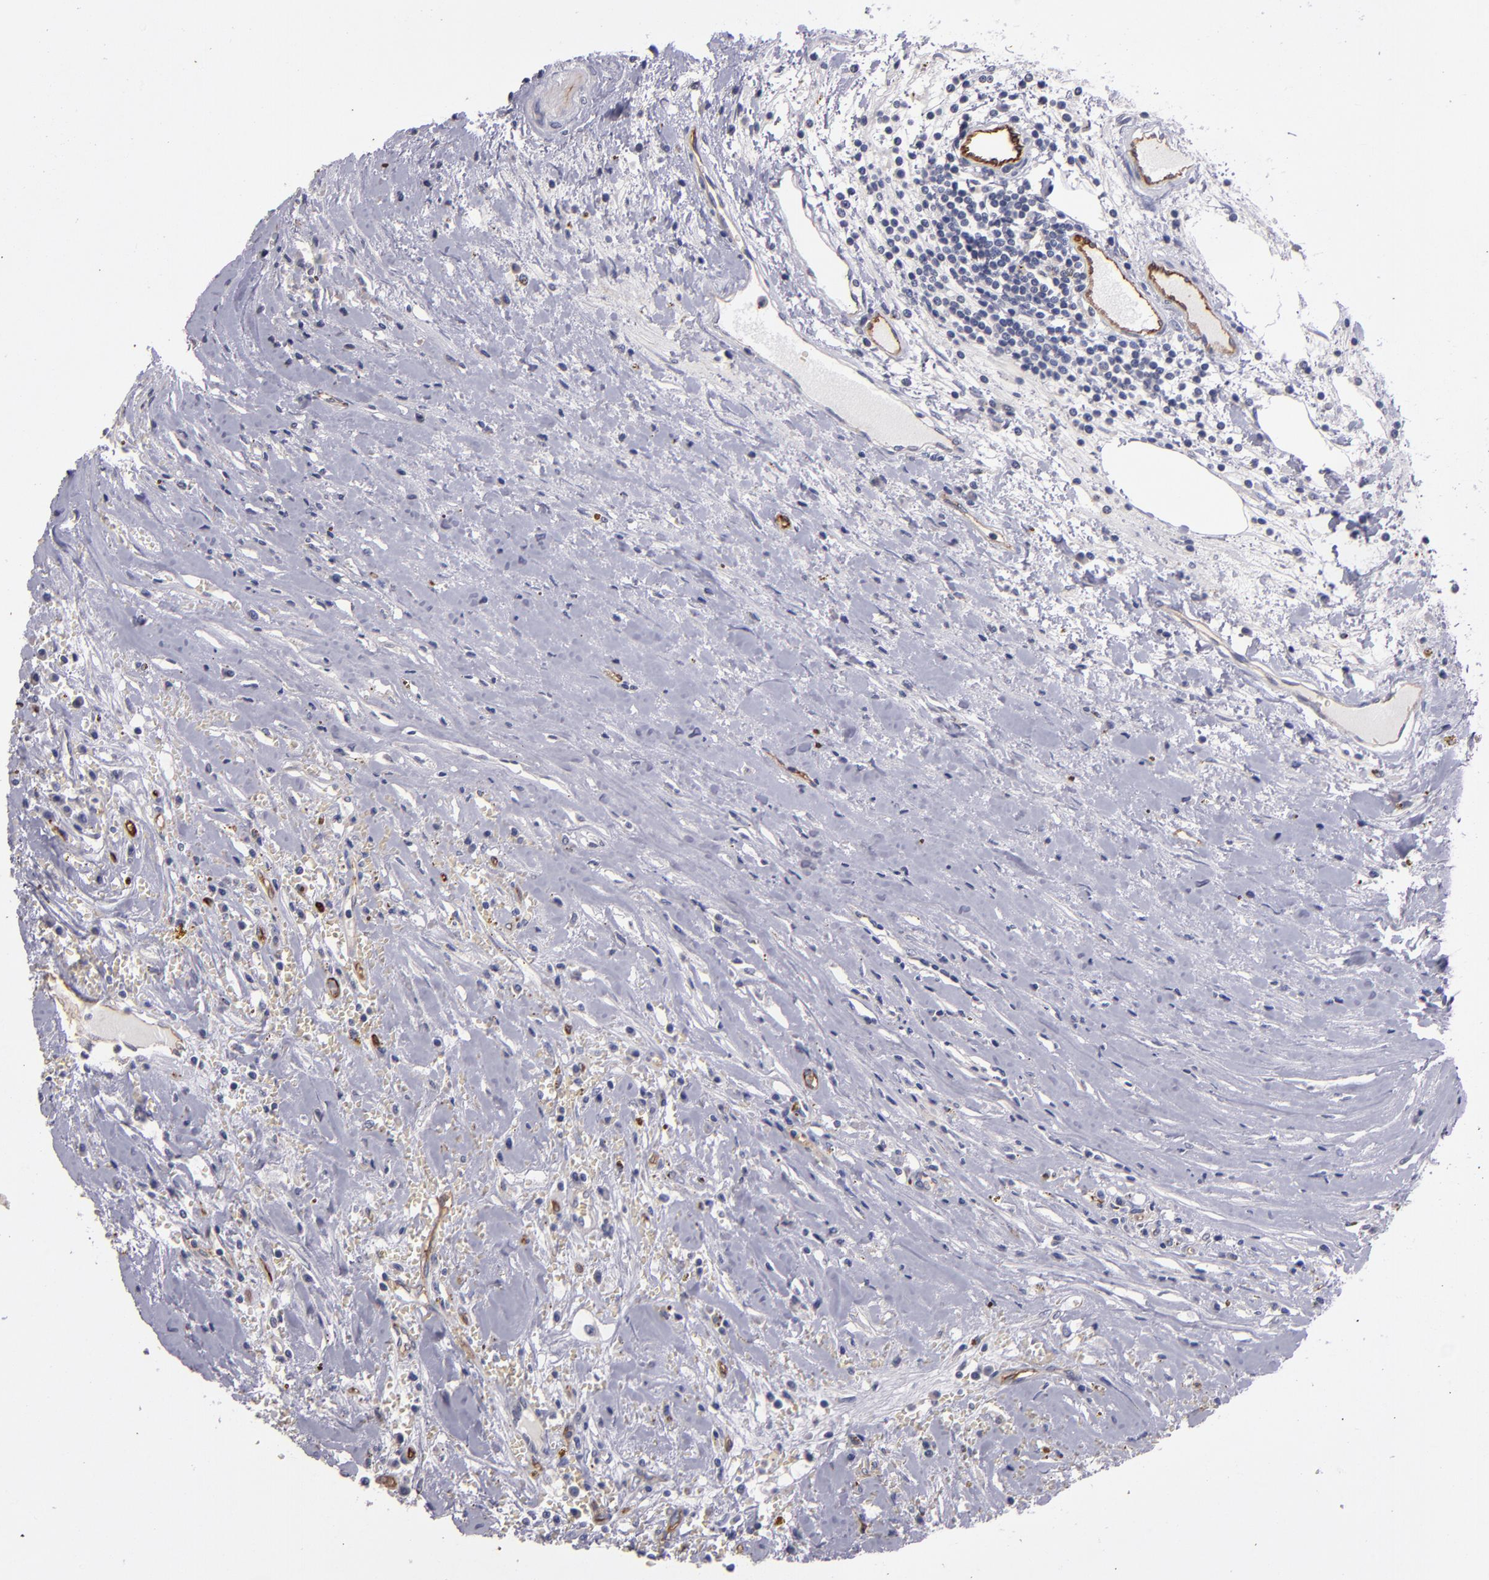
{"staining": {"intensity": "negative", "quantity": "none", "location": "none"}, "tissue": "renal cancer", "cell_type": "Tumor cells", "image_type": "cancer", "snomed": [{"axis": "morphology", "description": "Adenocarcinoma, NOS"}, {"axis": "topography", "description": "Kidney"}], "caption": "Protein analysis of renal cancer displays no significant positivity in tumor cells.", "gene": "CLDN5", "patient": {"sex": "male", "age": 82}}